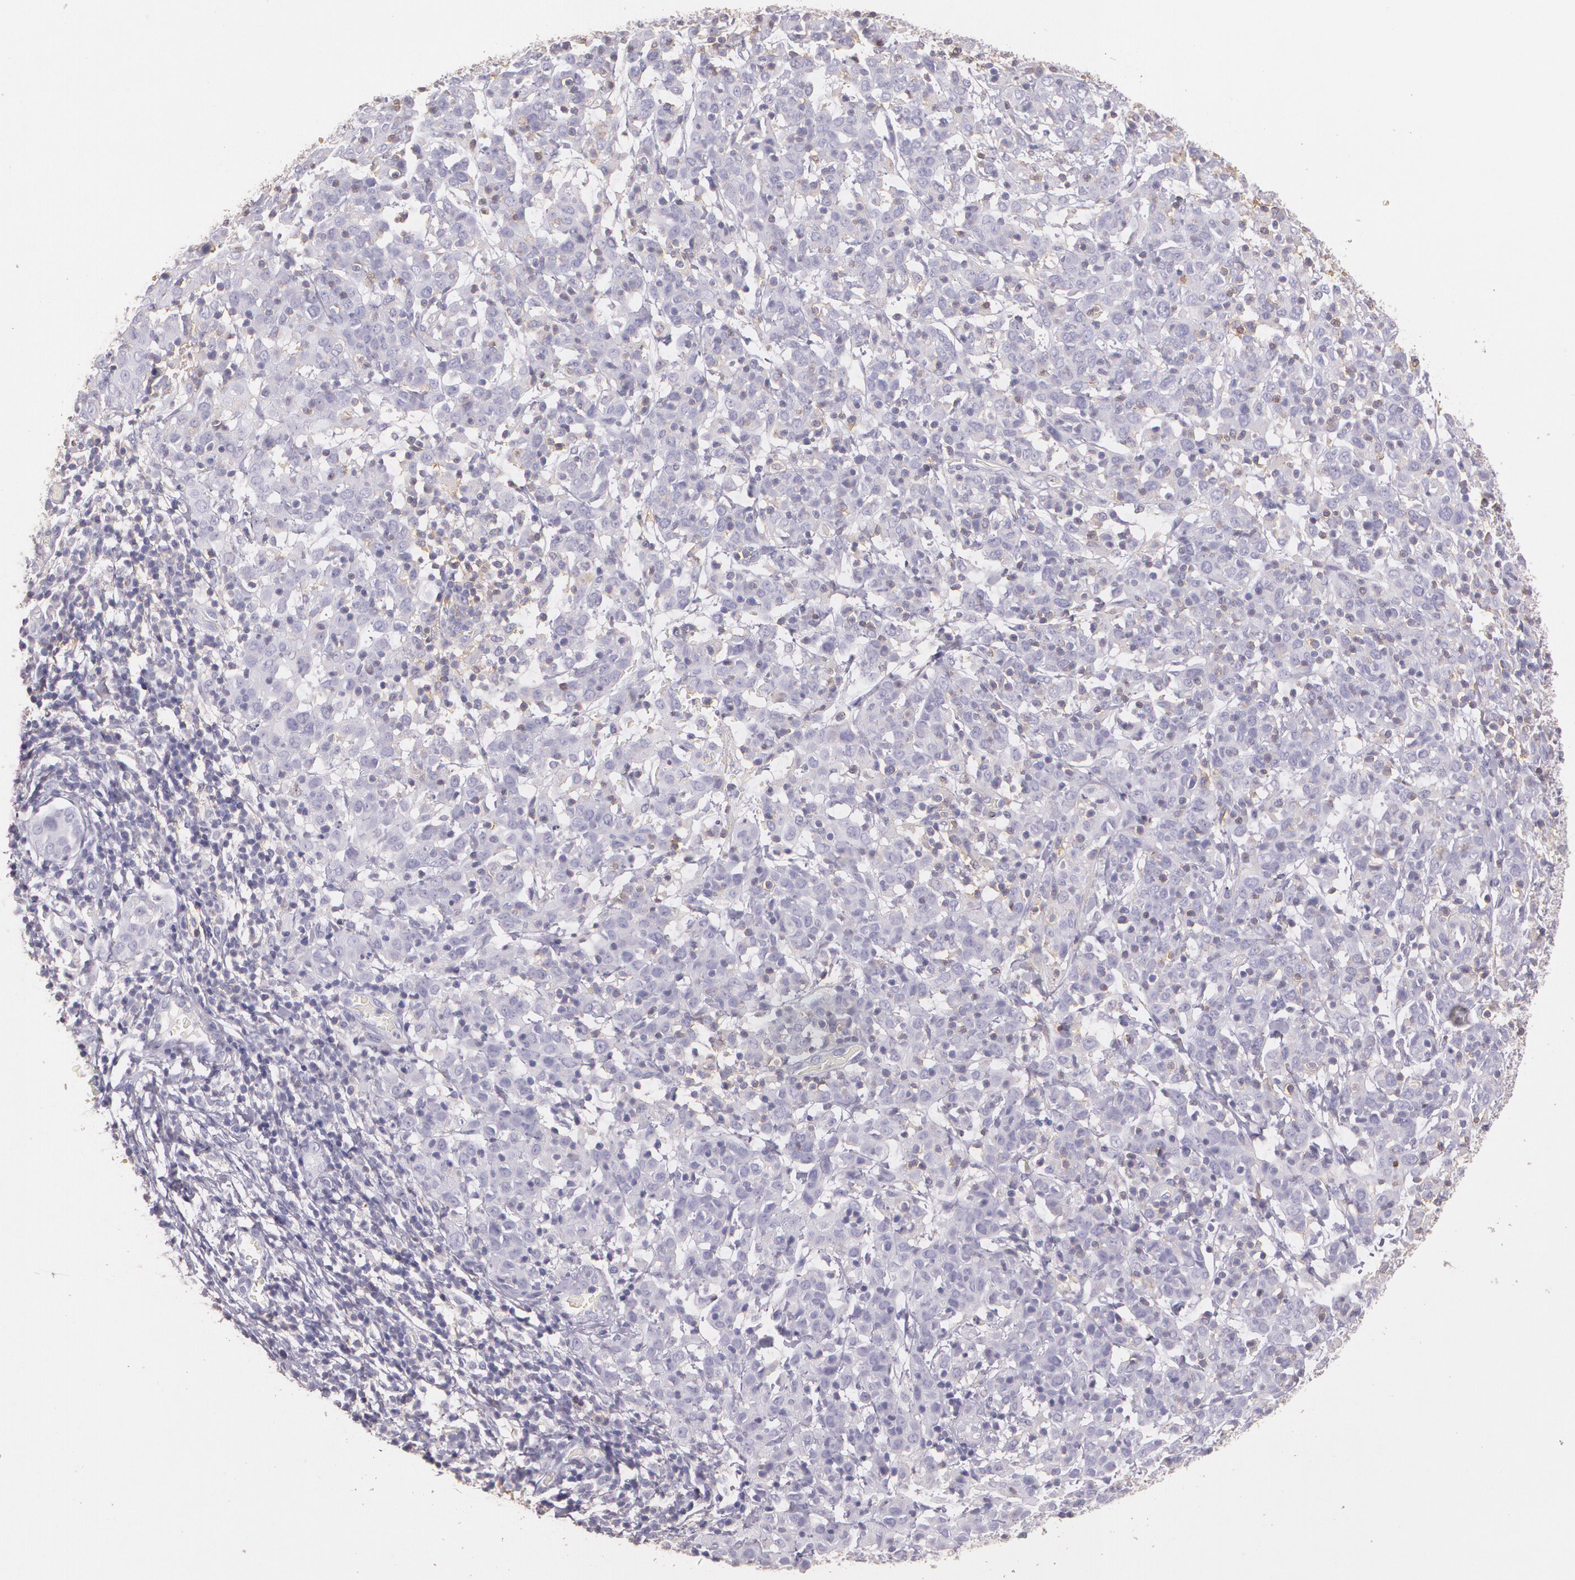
{"staining": {"intensity": "negative", "quantity": "none", "location": "none"}, "tissue": "cervical cancer", "cell_type": "Tumor cells", "image_type": "cancer", "snomed": [{"axis": "morphology", "description": "Squamous cell carcinoma, NOS"}, {"axis": "topography", "description": "Cervix"}], "caption": "DAB (3,3'-diaminobenzidine) immunohistochemical staining of human cervical squamous cell carcinoma displays no significant positivity in tumor cells. (DAB immunohistochemistry (IHC) visualized using brightfield microscopy, high magnification).", "gene": "TGFBR1", "patient": {"sex": "female", "age": 33}}